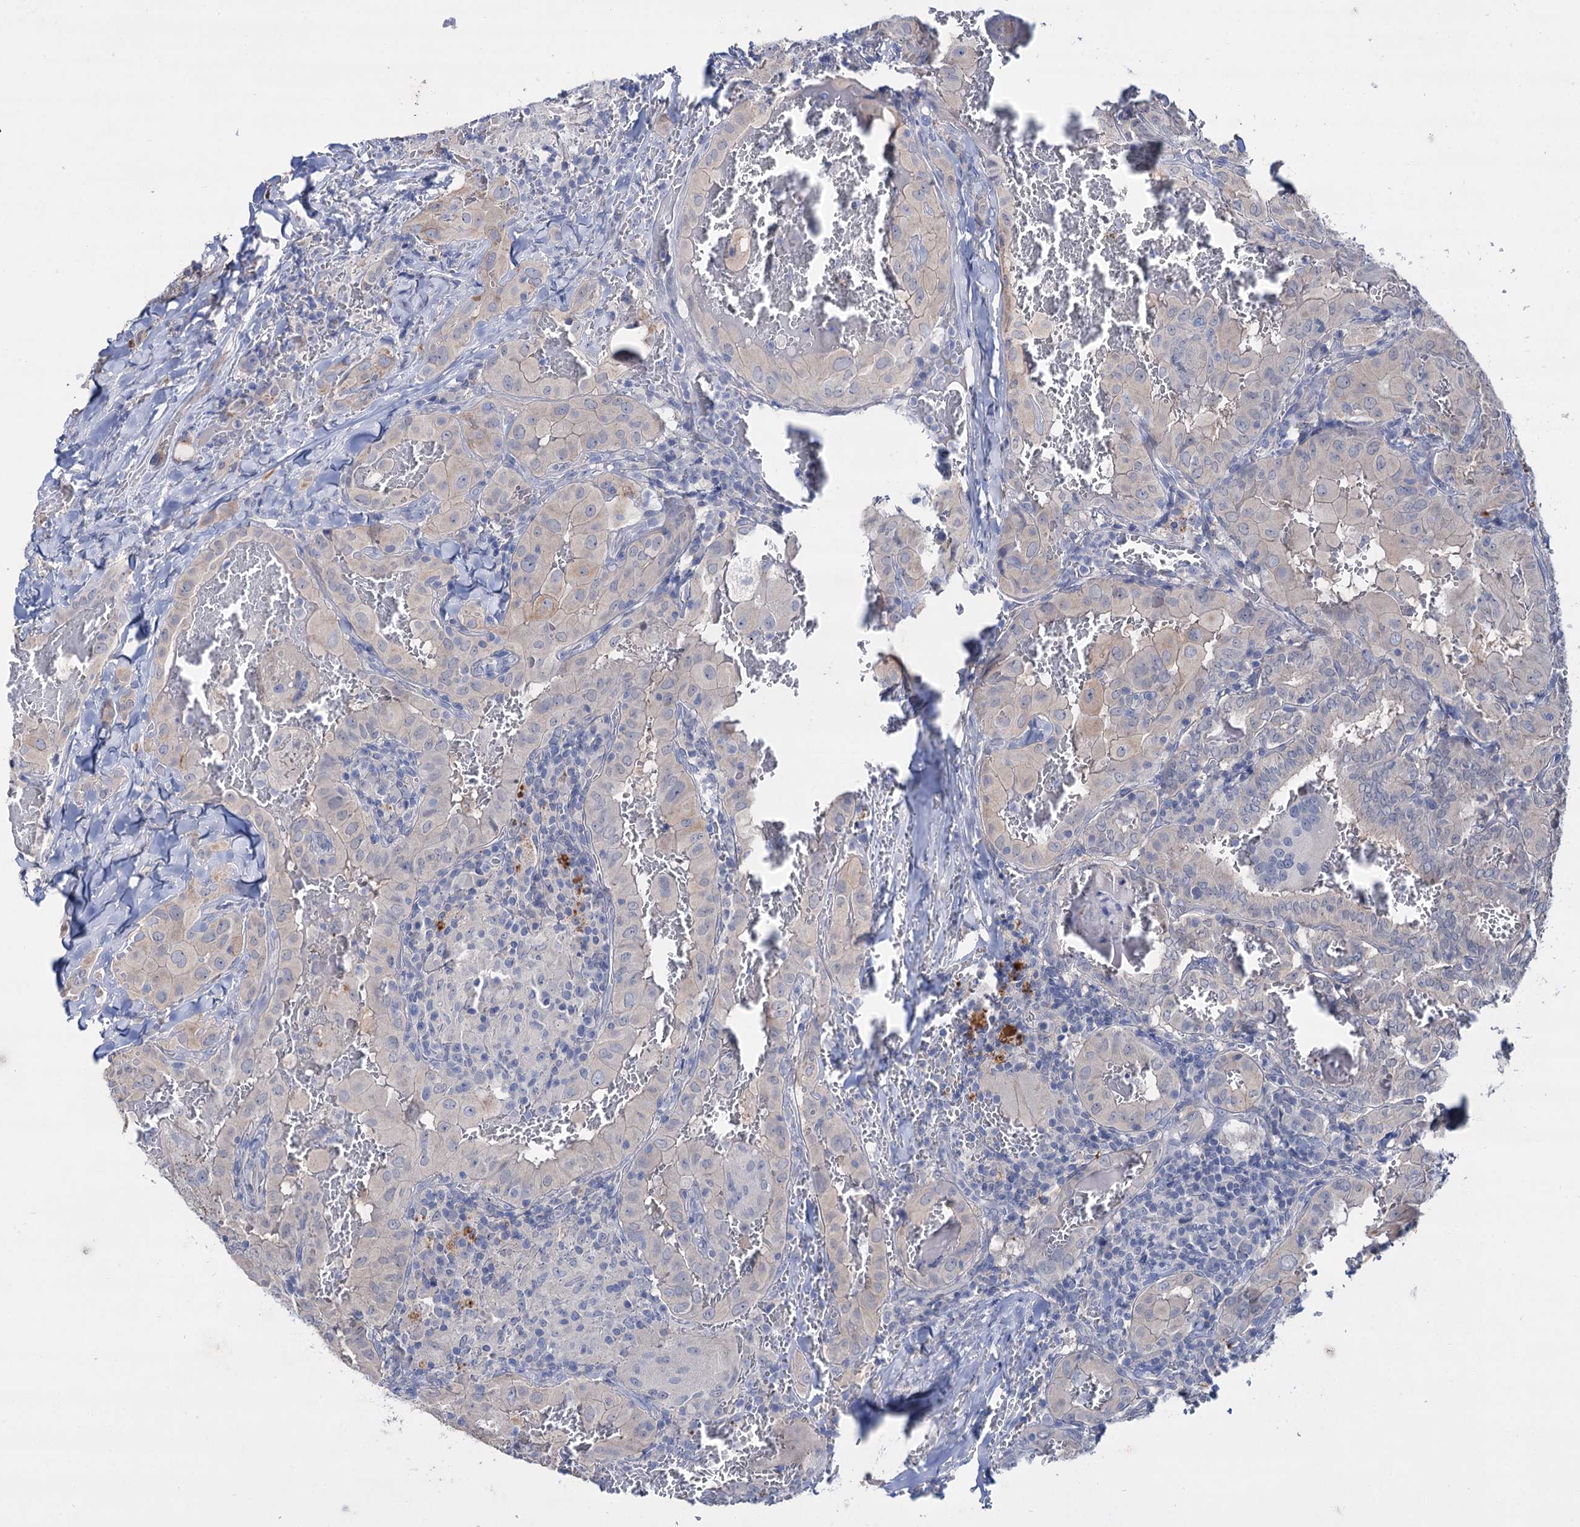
{"staining": {"intensity": "negative", "quantity": "none", "location": "none"}, "tissue": "thyroid cancer", "cell_type": "Tumor cells", "image_type": "cancer", "snomed": [{"axis": "morphology", "description": "Papillary adenocarcinoma, NOS"}, {"axis": "topography", "description": "Thyroid gland"}], "caption": "Photomicrograph shows no significant protein expression in tumor cells of thyroid papillary adenocarcinoma. (IHC, brightfield microscopy, high magnification).", "gene": "LYZL4", "patient": {"sex": "female", "age": 72}}